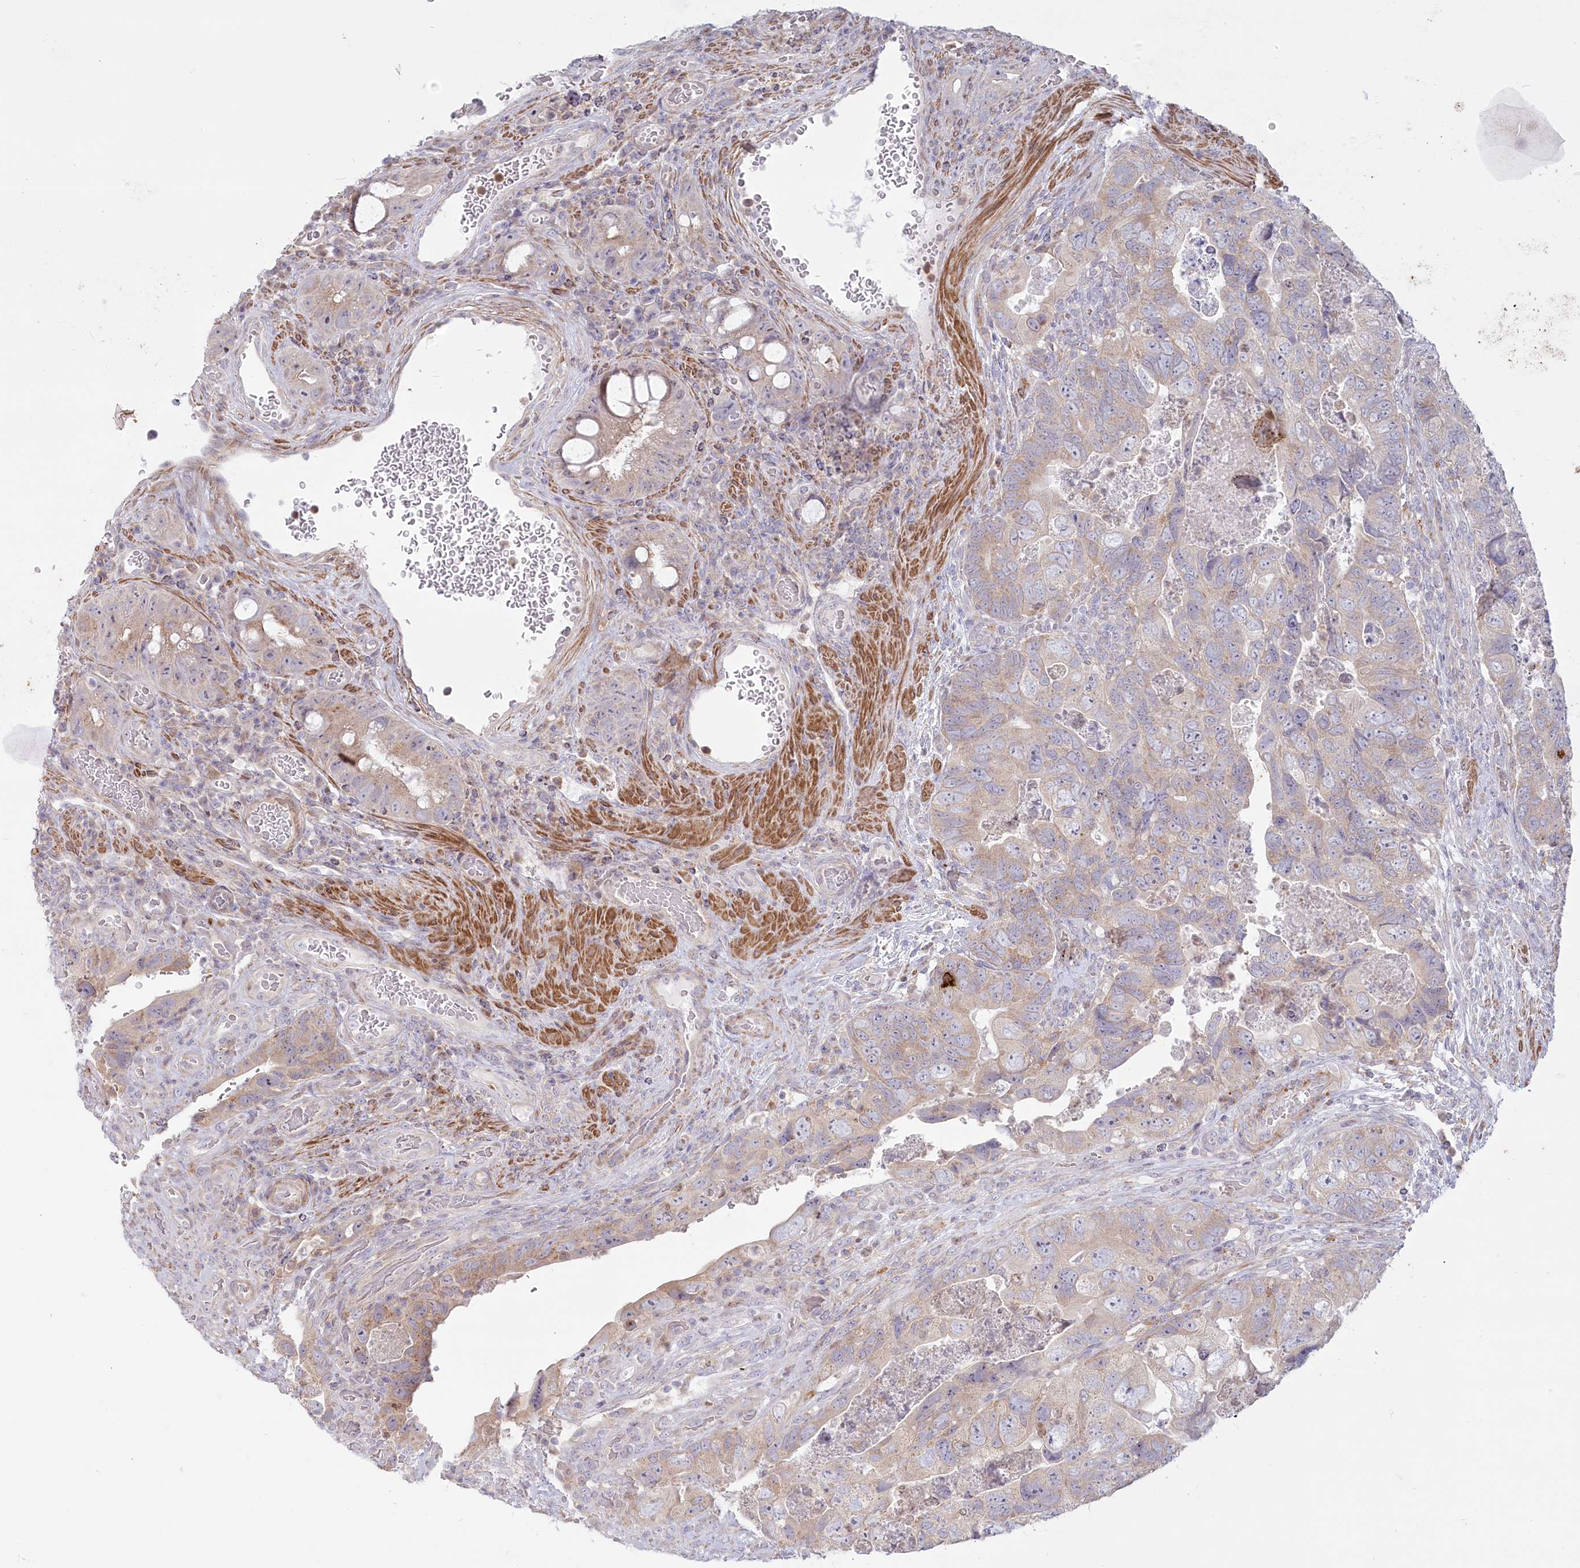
{"staining": {"intensity": "weak", "quantity": "25%-75%", "location": "cytoplasmic/membranous"}, "tissue": "colorectal cancer", "cell_type": "Tumor cells", "image_type": "cancer", "snomed": [{"axis": "morphology", "description": "Adenocarcinoma, NOS"}, {"axis": "topography", "description": "Rectum"}], "caption": "A low amount of weak cytoplasmic/membranous positivity is seen in about 25%-75% of tumor cells in adenocarcinoma (colorectal) tissue.", "gene": "MTG1", "patient": {"sex": "male", "age": 63}}